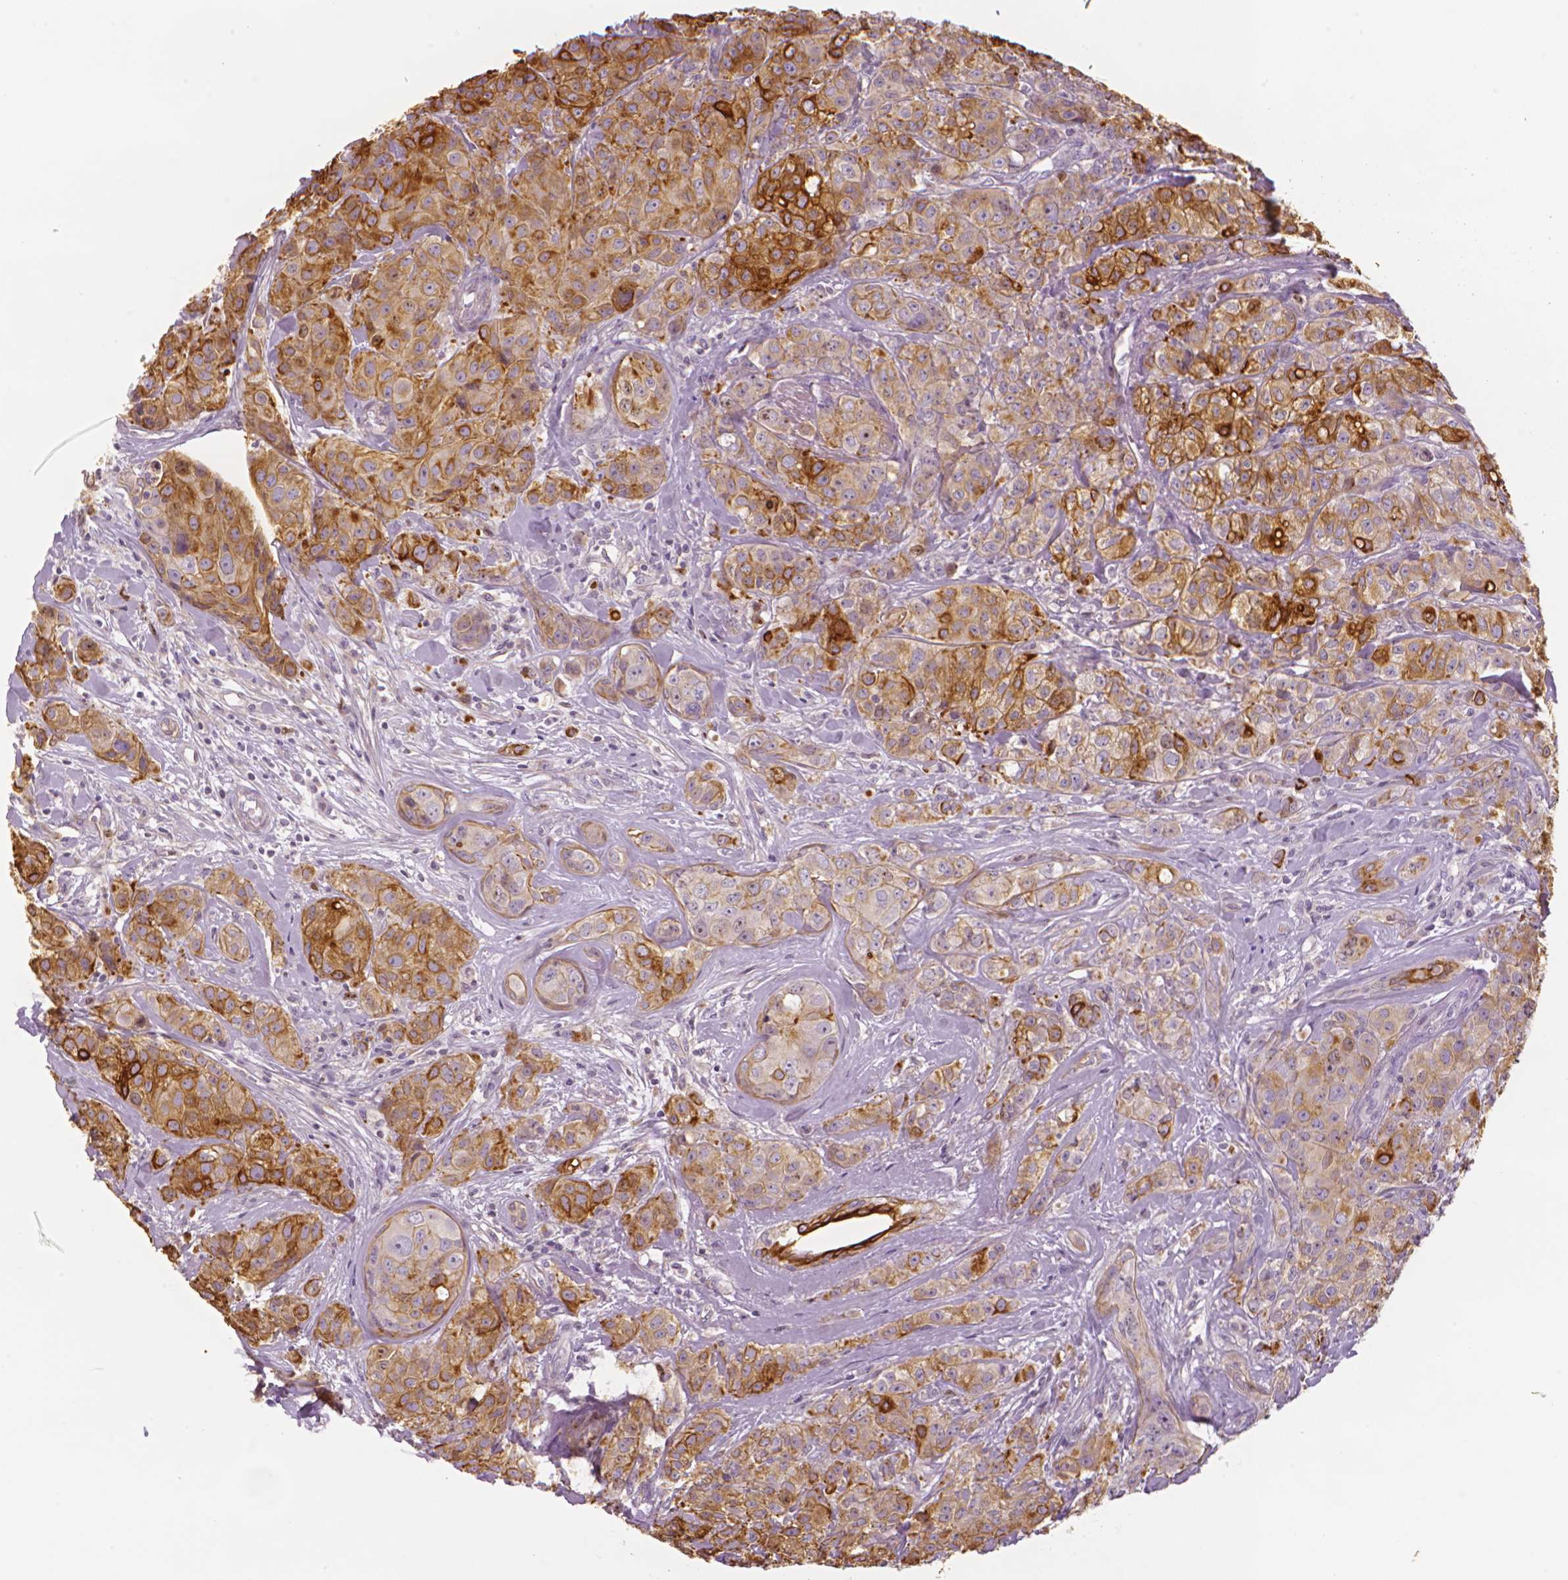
{"staining": {"intensity": "strong", "quantity": "25%-75%", "location": "cytoplasmic/membranous"}, "tissue": "breast cancer", "cell_type": "Tumor cells", "image_type": "cancer", "snomed": [{"axis": "morphology", "description": "Duct carcinoma"}, {"axis": "topography", "description": "Breast"}], "caption": "Breast cancer (infiltrating ductal carcinoma) stained for a protein exhibits strong cytoplasmic/membranous positivity in tumor cells.", "gene": "MKI67", "patient": {"sex": "female", "age": 43}}